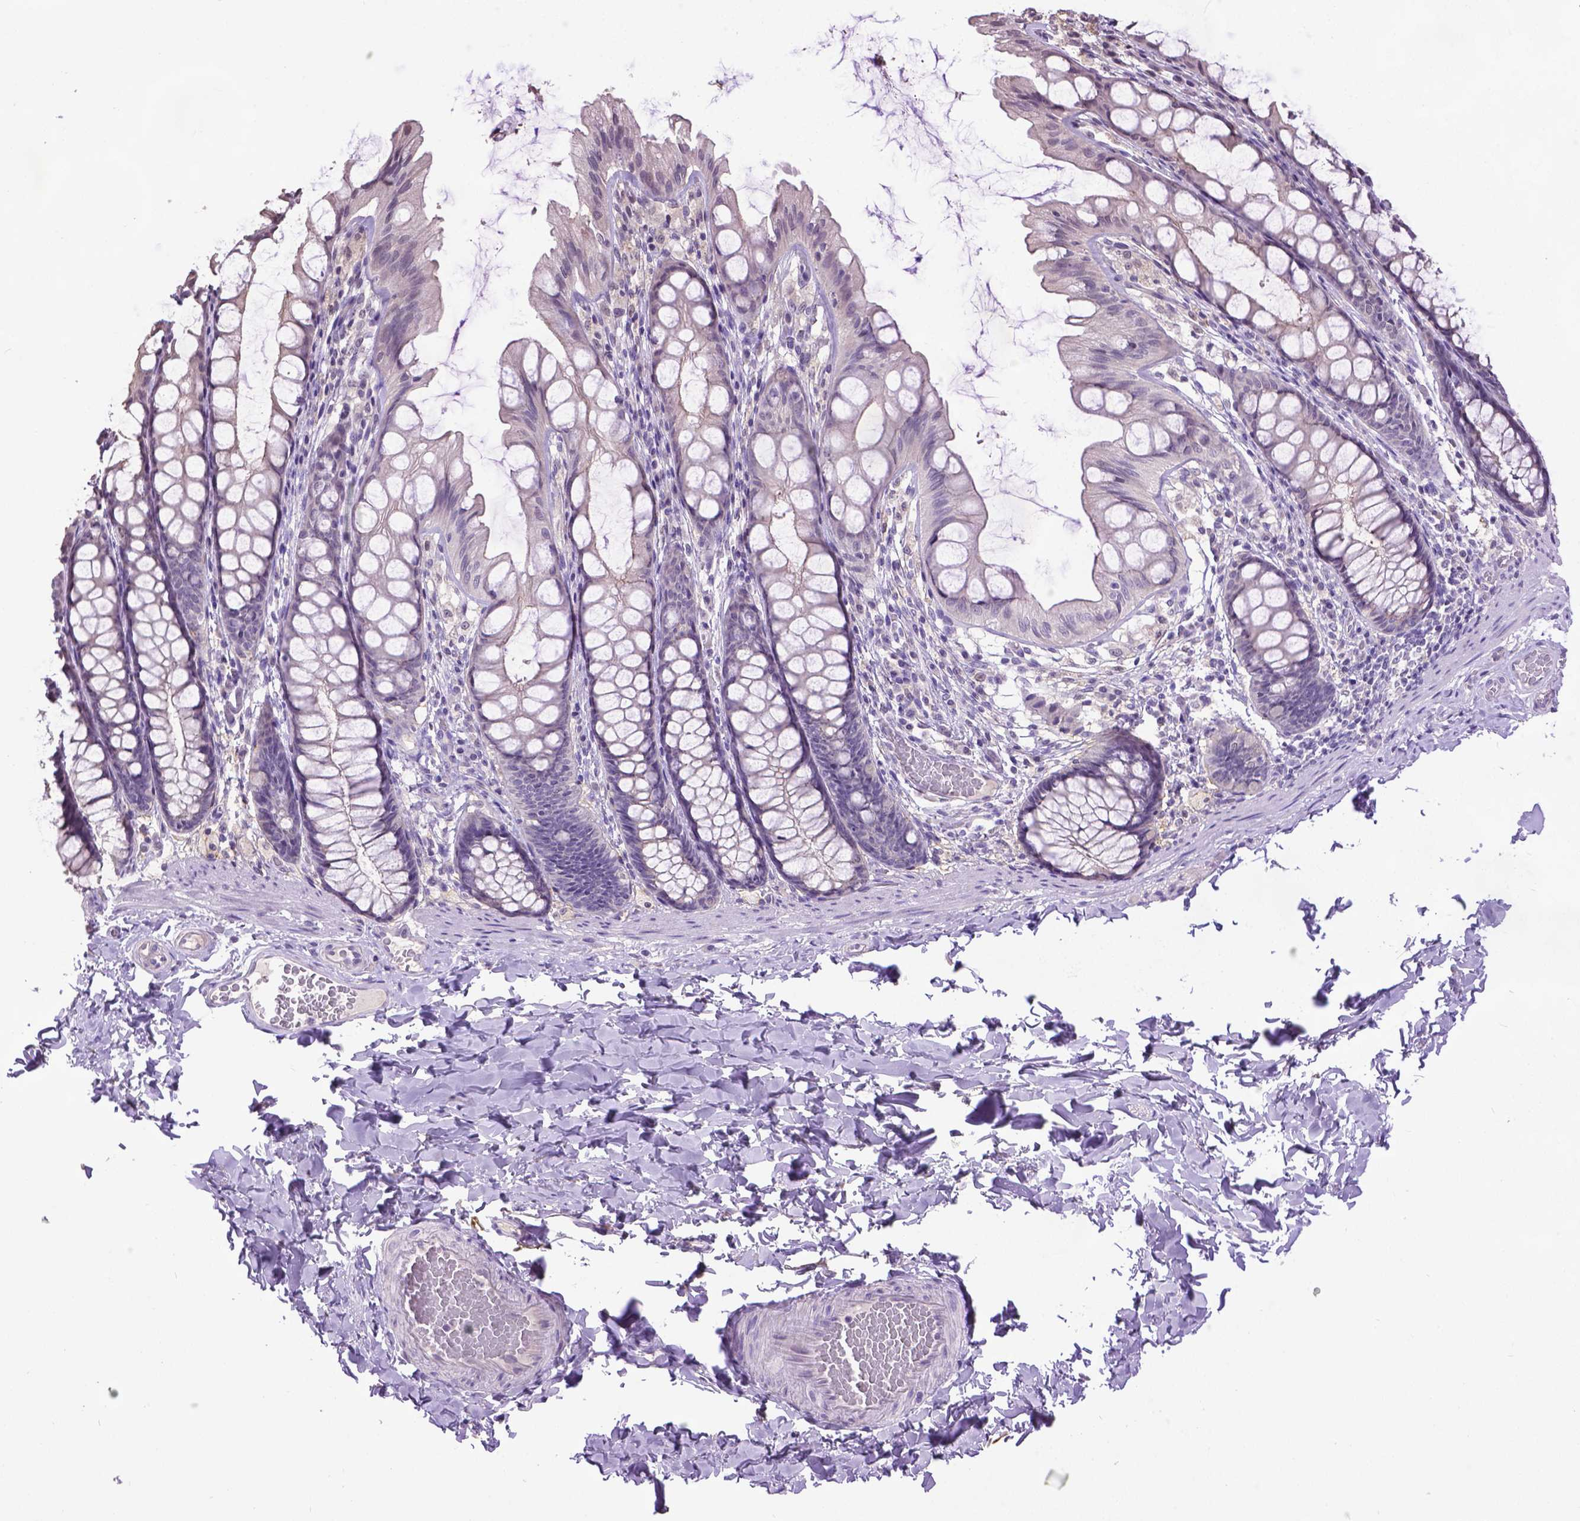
{"staining": {"intensity": "negative", "quantity": "none", "location": "none"}, "tissue": "colon", "cell_type": "Endothelial cells", "image_type": "normal", "snomed": [{"axis": "morphology", "description": "Normal tissue, NOS"}, {"axis": "topography", "description": "Colon"}], "caption": "This image is of normal colon stained with immunohistochemistry to label a protein in brown with the nuclei are counter-stained blue. There is no expression in endothelial cells.", "gene": "CPM", "patient": {"sex": "male", "age": 47}}